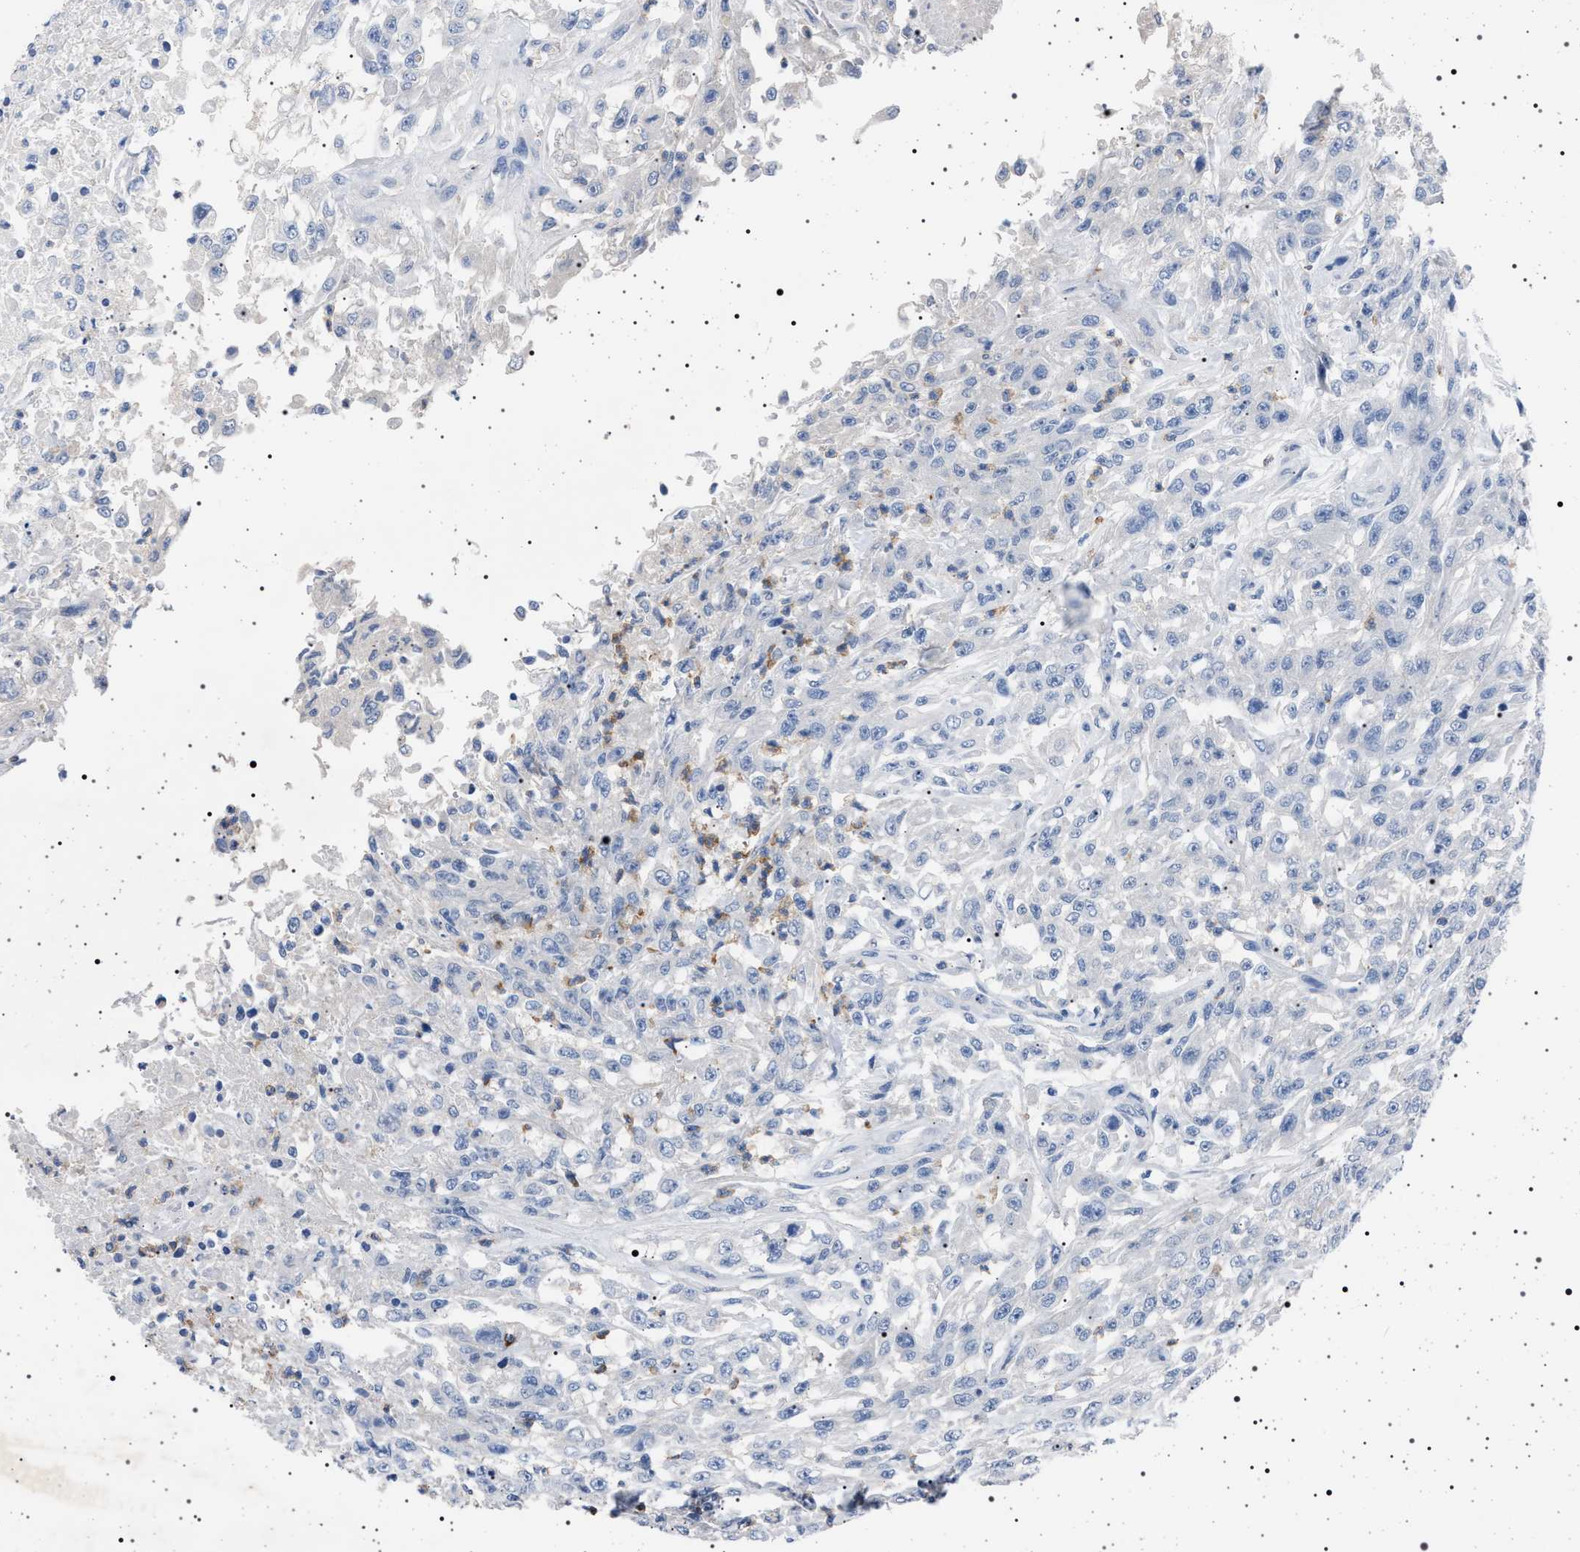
{"staining": {"intensity": "negative", "quantity": "none", "location": "none"}, "tissue": "urothelial cancer", "cell_type": "Tumor cells", "image_type": "cancer", "snomed": [{"axis": "morphology", "description": "Urothelial carcinoma, High grade"}, {"axis": "topography", "description": "Urinary bladder"}], "caption": "Protein analysis of high-grade urothelial carcinoma exhibits no significant expression in tumor cells.", "gene": "NAT9", "patient": {"sex": "male", "age": 46}}